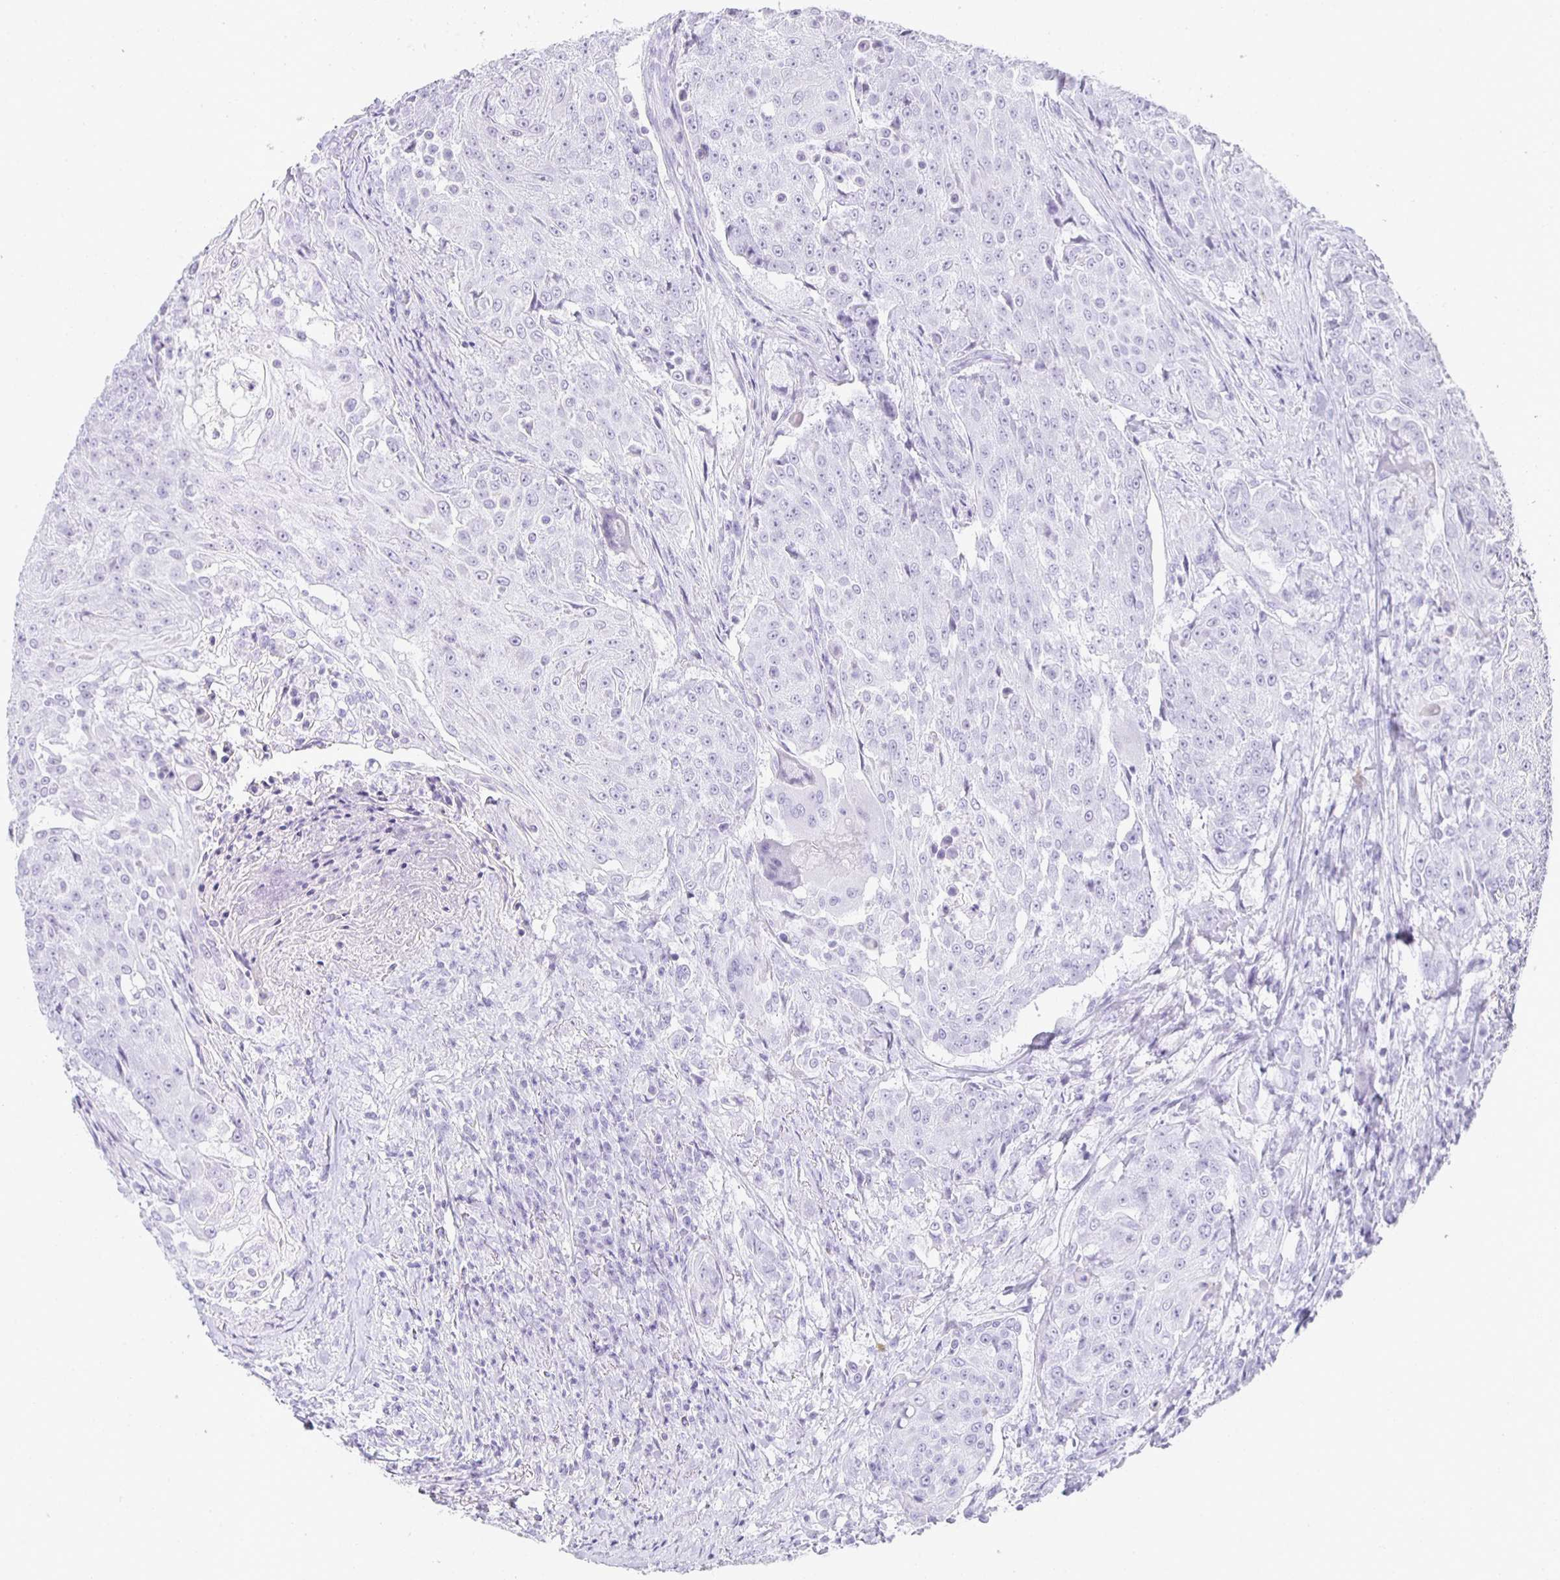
{"staining": {"intensity": "negative", "quantity": "none", "location": "none"}, "tissue": "urothelial cancer", "cell_type": "Tumor cells", "image_type": "cancer", "snomed": [{"axis": "morphology", "description": "Urothelial carcinoma, High grade"}, {"axis": "topography", "description": "Urinary bladder"}], "caption": "High power microscopy image of an immunohistochemistry micrograph of urothelial cancer, revealing no significant positivity in tumor cells.", "gene": "TPSD1", "patient": {"sex": "female", "age": 63}}